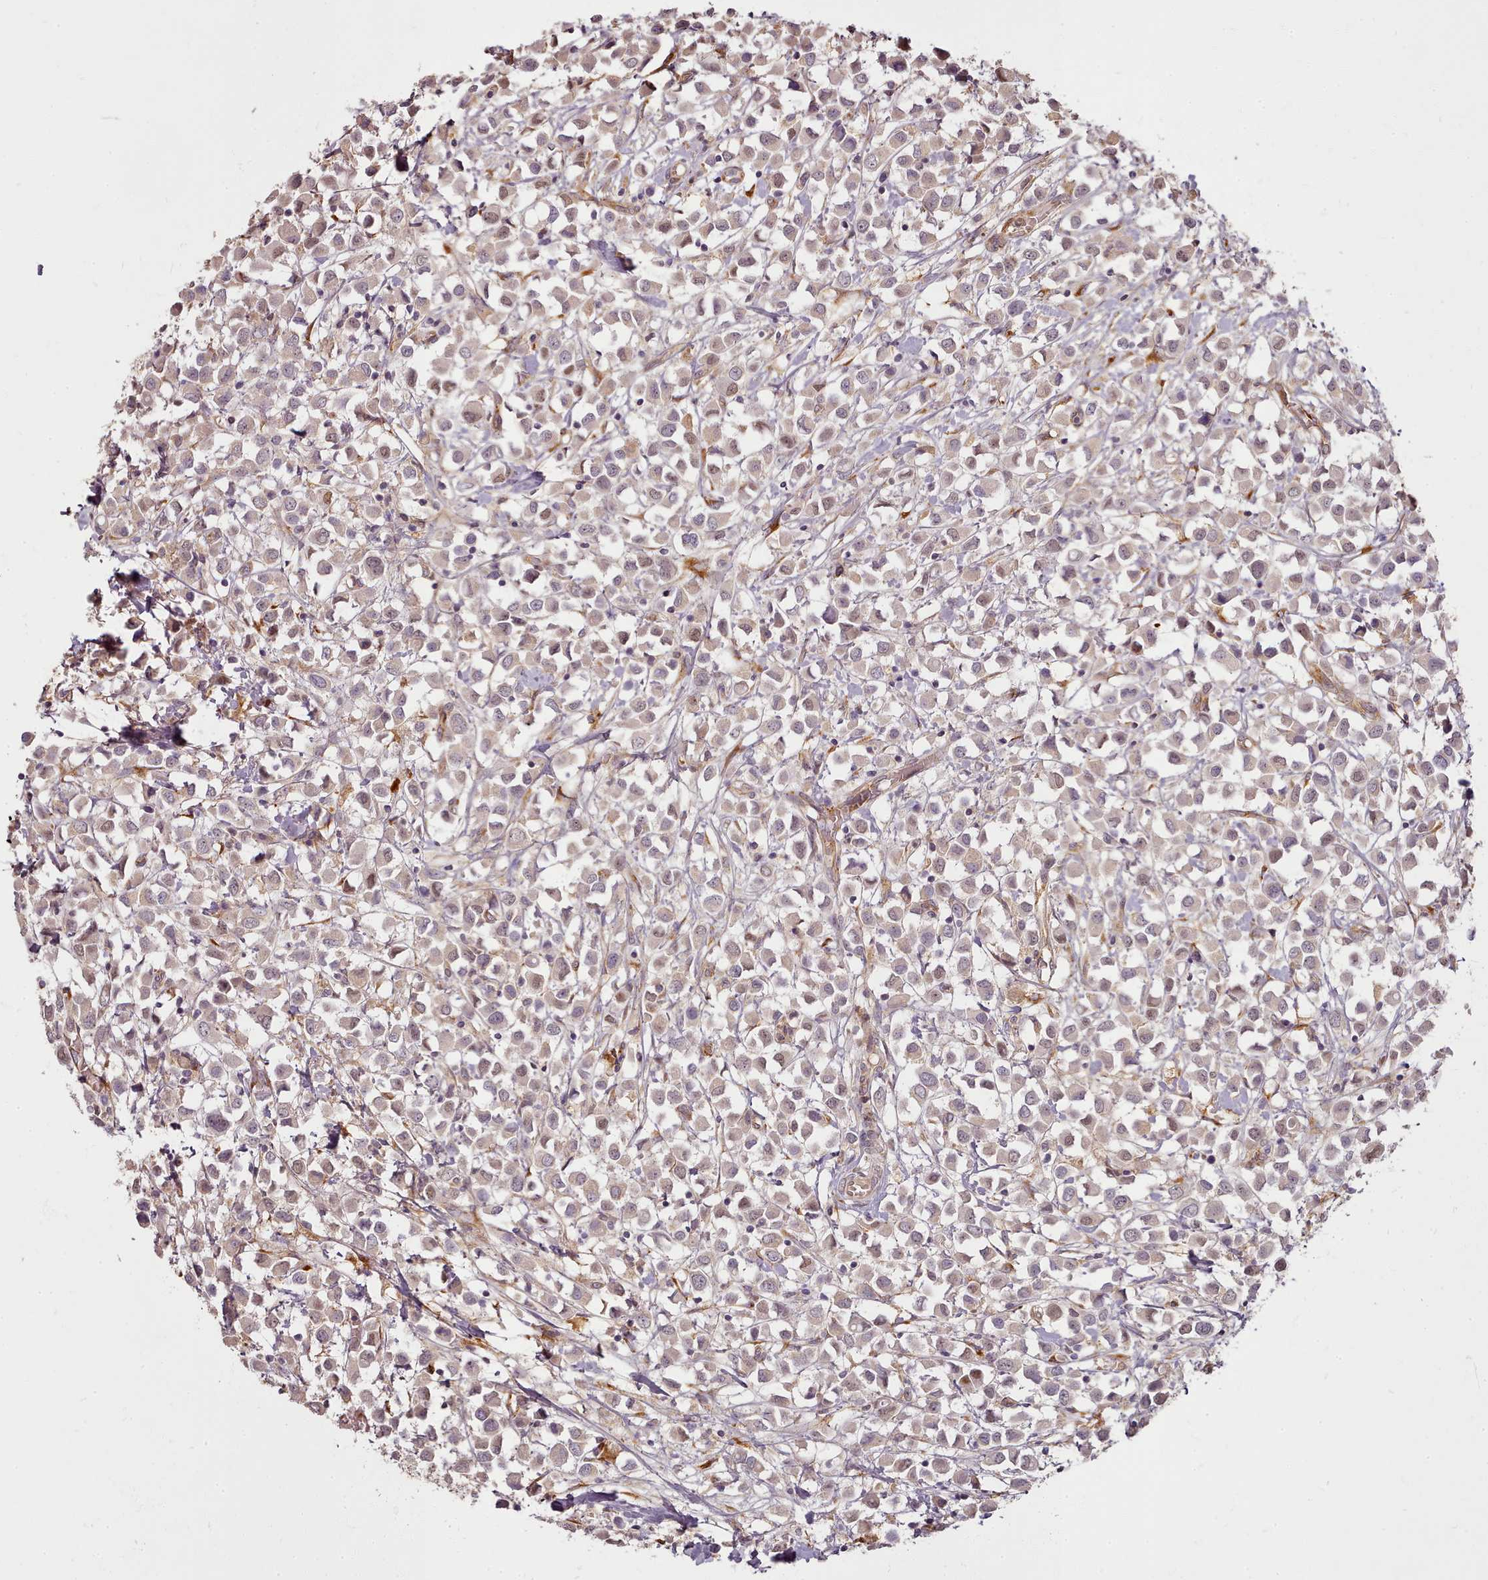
{"staining": {"intensity": "weak", "quantity": ">75%", "location": "cytoplasmic/membranous,nuclear"}, "tissue": "breast cancer", "cell_type": "Tumor cells", "image_type": "cancer", "snomed": [{"axis": "morphology", "description": "Duct carcinoma"}, {"axis": "topography", "description": "Breast"}], "caption": "IHC staining of breast cancer (infiltrating ductal carcinoma), which displays low levels of weak cytoplasmic/membranous and nuclear positivity in about >75% of tumor cells indicating weak cytoplasmic/membranous and nuclear protein positivity. The staining was performed using DAB (3,3'-diaminobenzidine) (brown) for protein detection and nuclei were counterstained in hematoxylin (blue).", "gene": "C1QTNF5", "patient": {"sex": "female", "age": 61}}